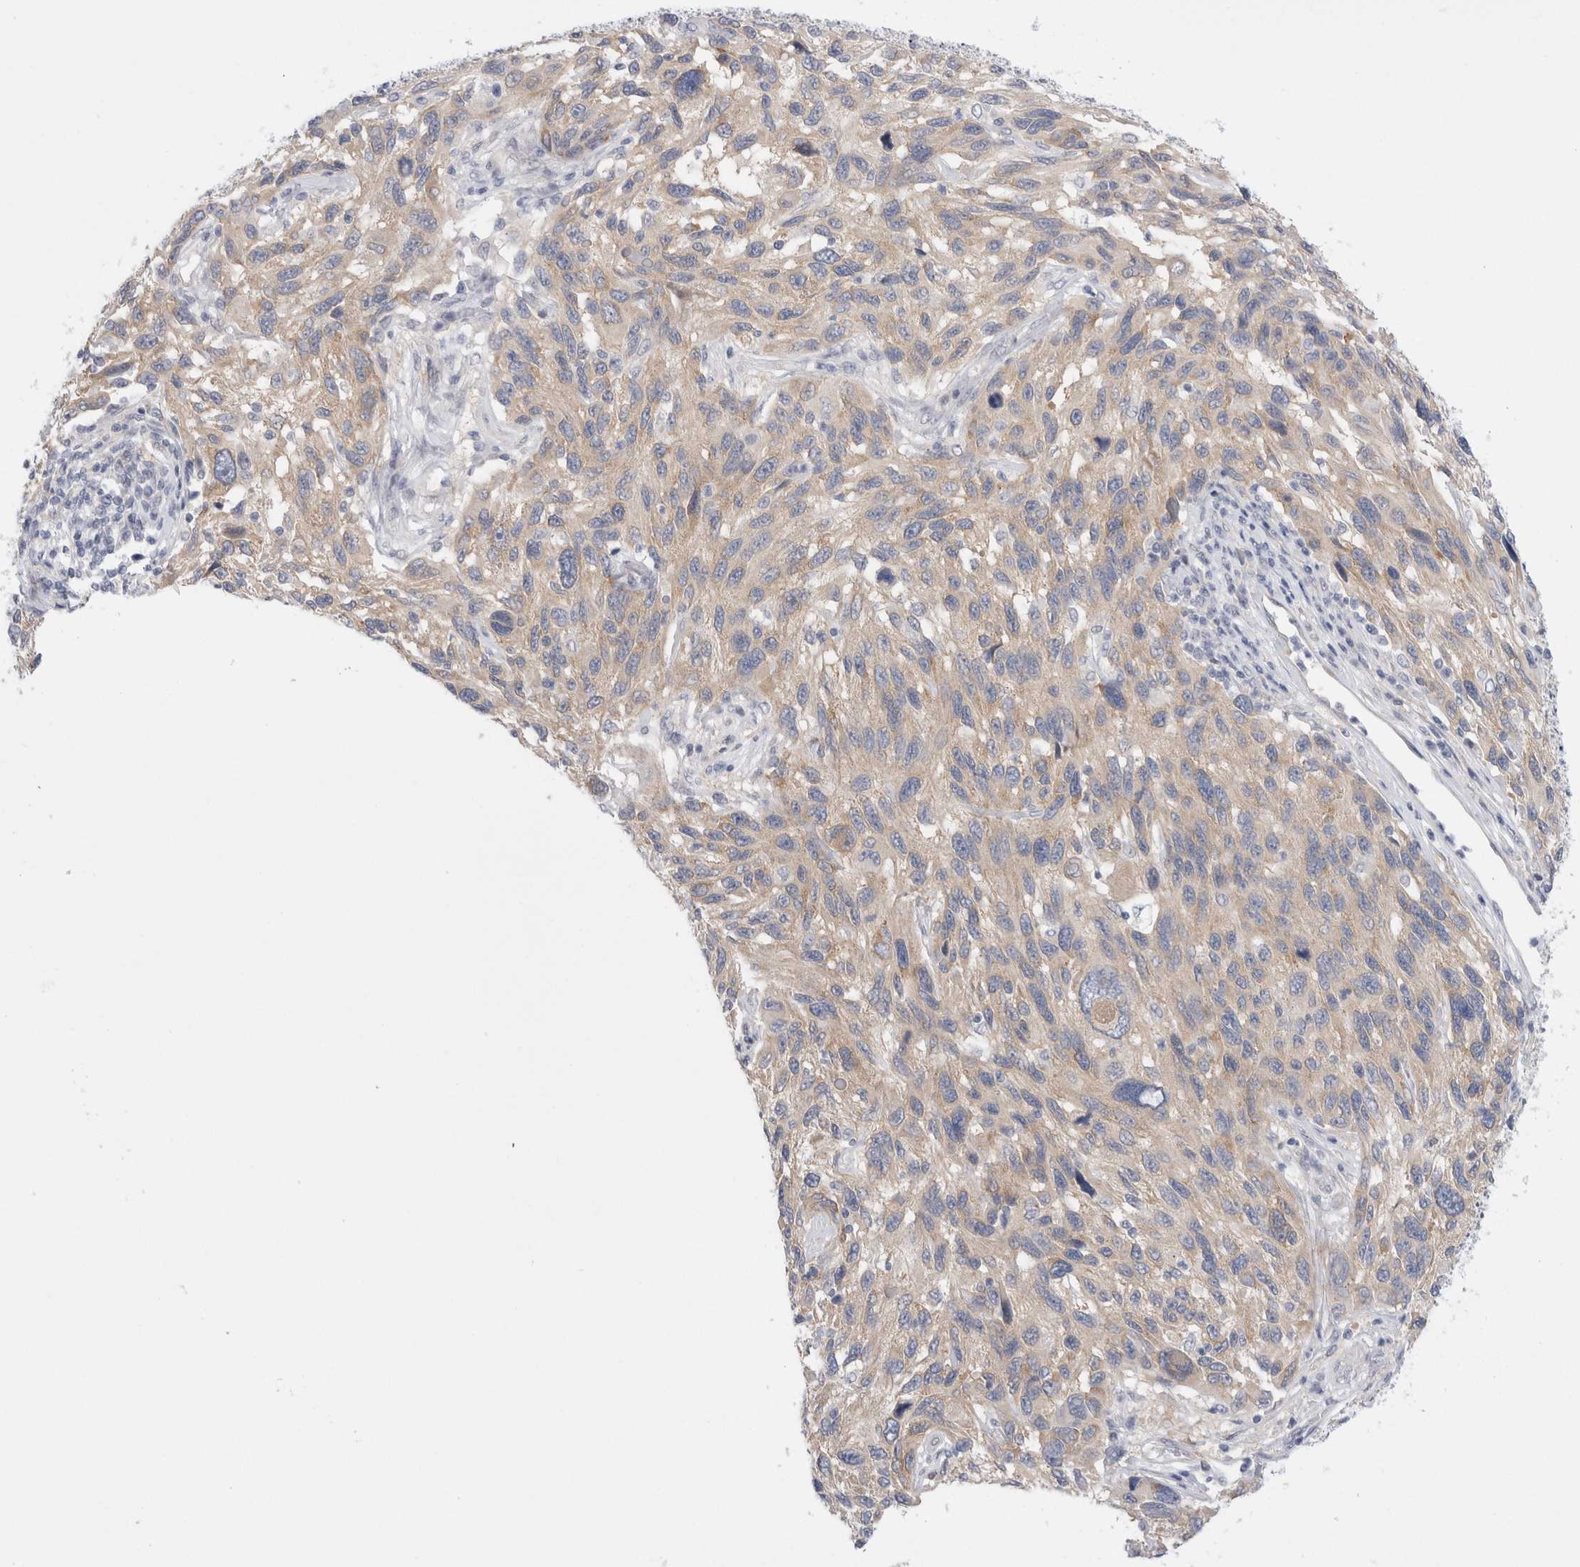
{"staining": {"intensity": "negative", "quantity": "none", "location": "none"}, "tissue": "melanoma", "cell_type": "Tumor cells", "image_type": "cancer", "snomed": [{"axis": "morphology", "description": "Malignant melanoma, NOS"}, {"axis": "topography", "description": "Skin"}], "caption": "Immunohistochemical staining of malignant melanoma exhibits no significant staining in tumor cells.", "gene": "WIPF2", "patient": {"sex": "male", "age": 53}}